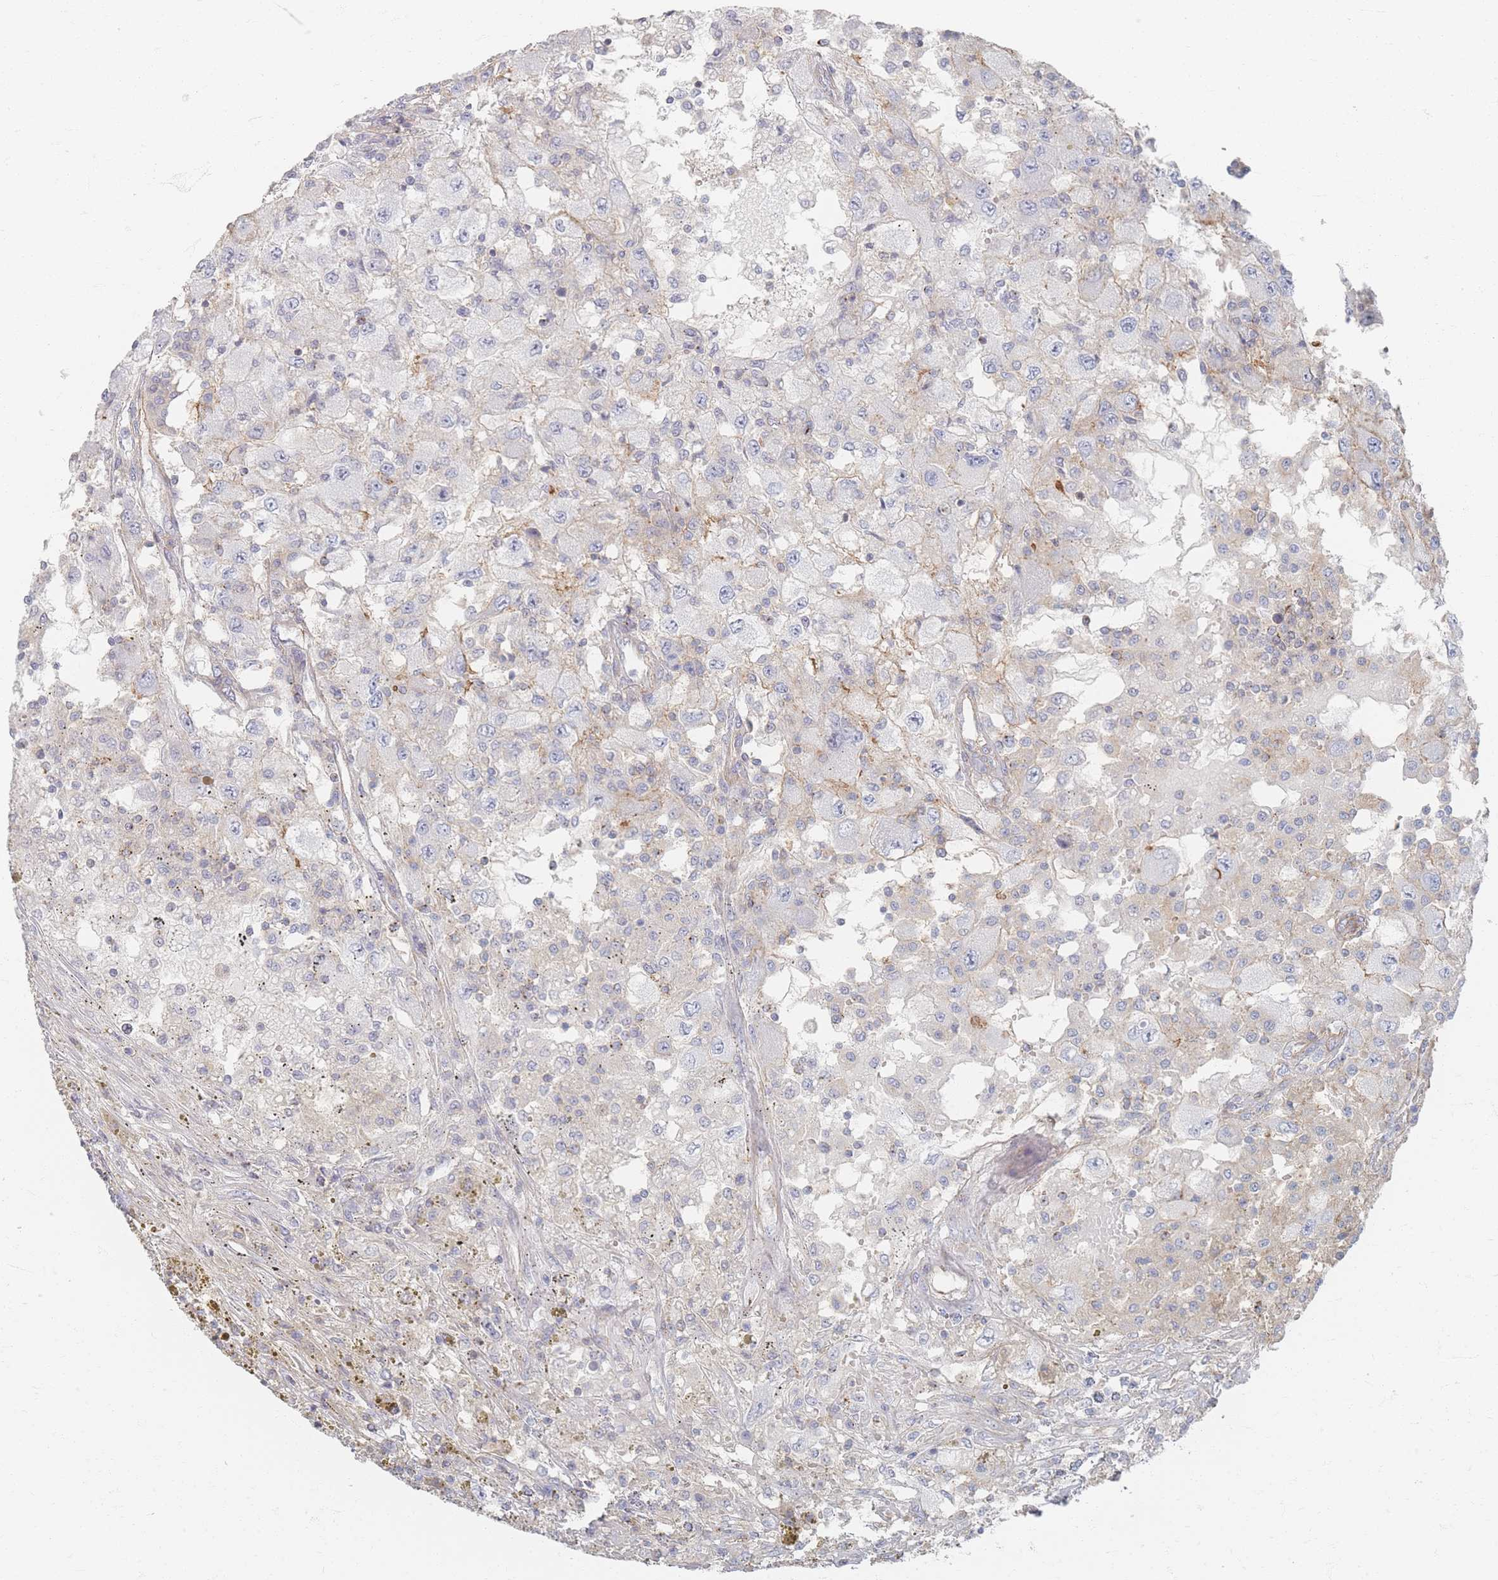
{"staining": {"intensity": "negative", "quantity": "none", "location": "none"}, "tissue": "renal cancer", "cell_type": "Tumor cells", "image_type": "cancer", "snomed": [{"axis": "morphology", "description": "Adenocarcinoma, NOS"}, {"axis": "topography", "description": "Kidney"}], "caption": "Tumor cells are negative for brown protein staining in renal cancer (adenocarcinoma).", "gene": "GNB1", "patient": {"sex": "female", "age": 67}}